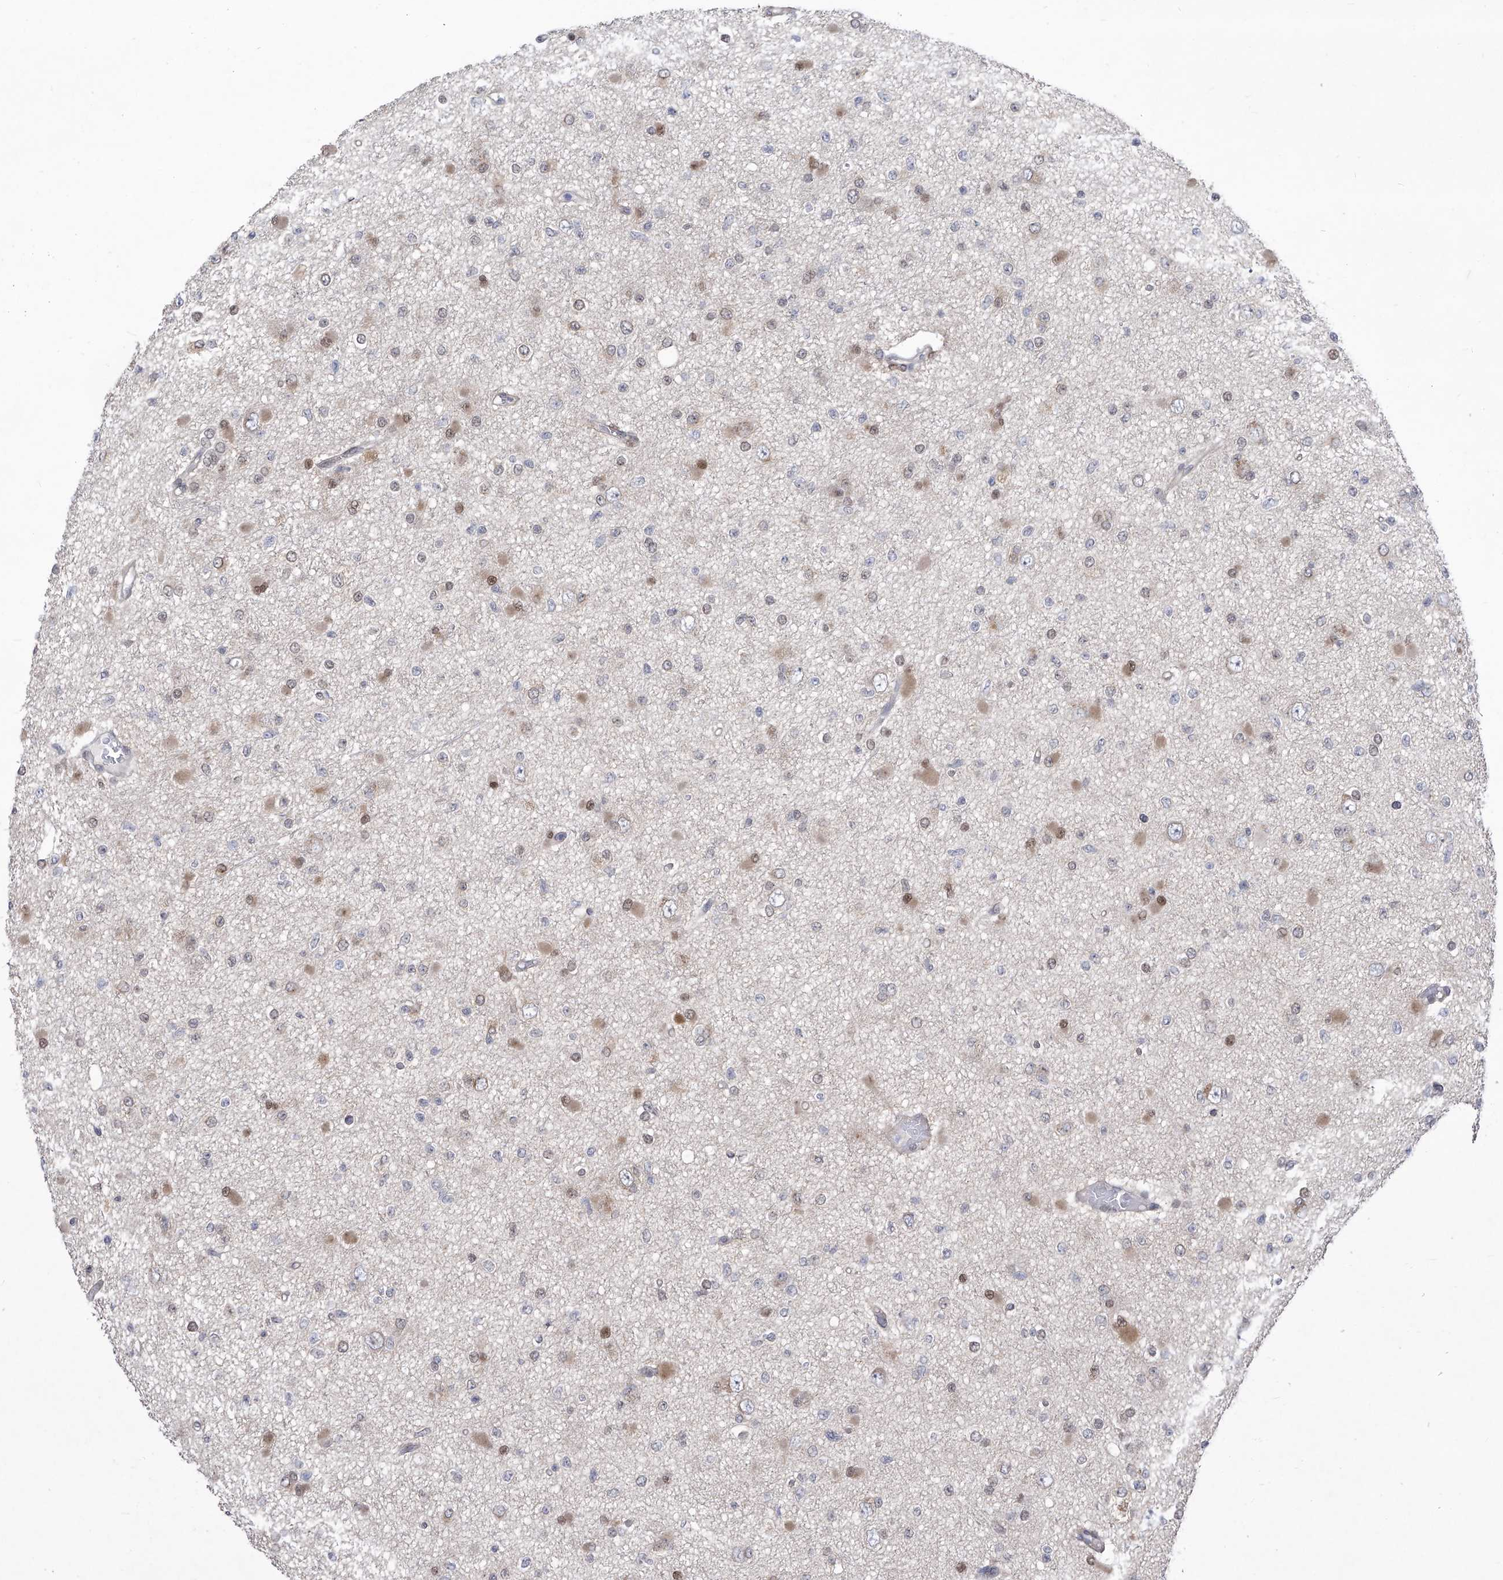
{"staining": {"intensity": "moderate", "quantity": "<25%", "location": "cytoplasmic/membranous,nuclear"}, "tissue": "glioma", "cell_type": "Tumor cells", "image_type": "cancer", "snomed": [{"axis": "morphology", "description": "Glioma, malignant, Low grade"}, {"axis": "topography", "description": "Brain"}], "caption": "Protein expression analysis of human glioma reveals moderate cytoplasmic/membranous and nuclear staining in approximately <25% of tumor cells. (DAB IHC with brightfield microscopy, high magnification).", "gene": "CETN2", "patient": {"sex": "female", "age": 22}}